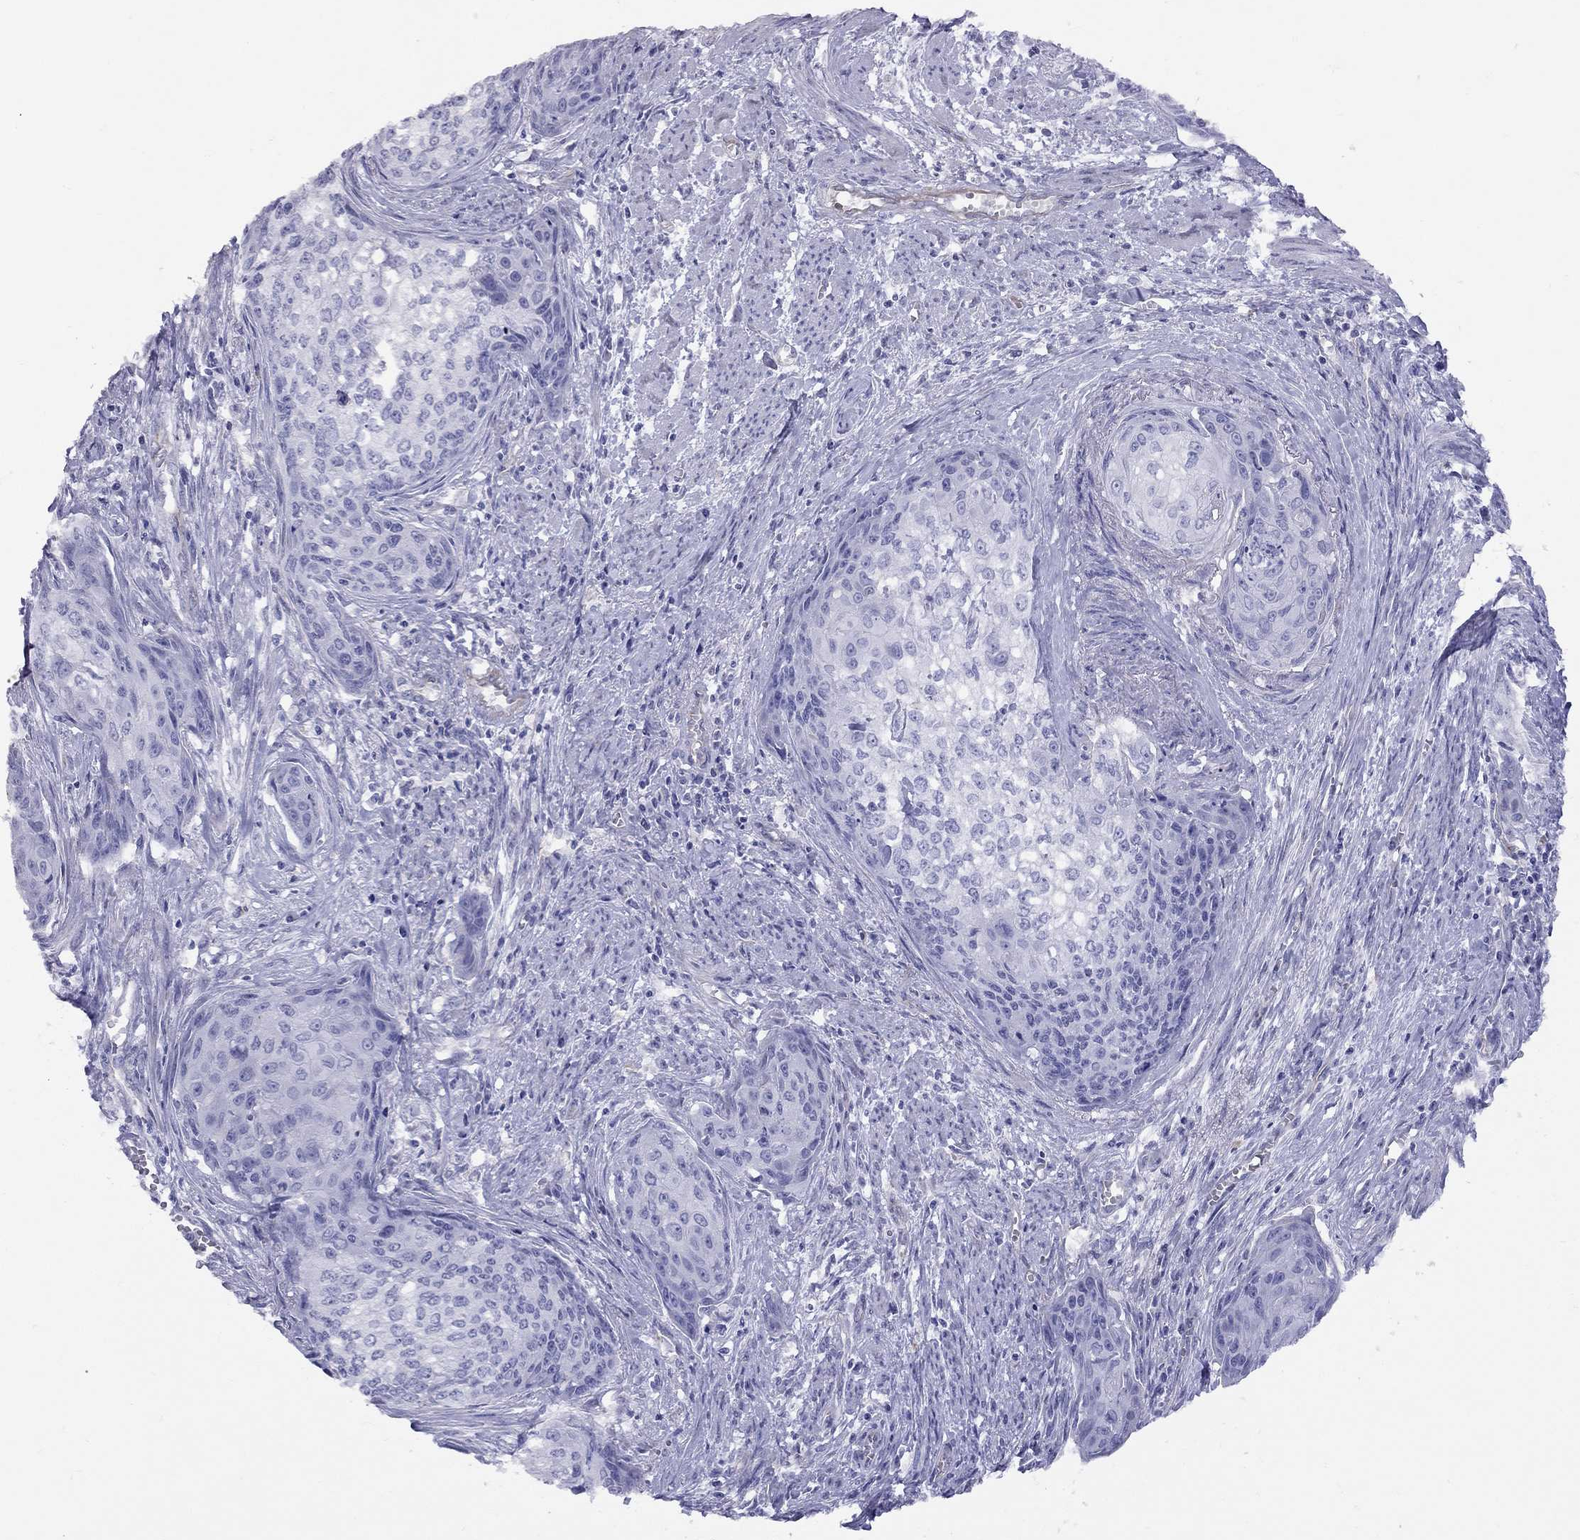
{"staining": {"intensity": "negative", "quantity": "none", "location": "none"}, "tissue": "cervical cancer", "cell_type": "Tumor cells", "image_type": "cancer", "snomed": [{"axis": "morphology", "description": "Squamous cell carcinoma, NOS"}, {"axis": "topography", "description": "Cervix"}], "caption": "Tumor cells show no significant protein staining in cervical squamous cell carcinoma.", "gene": "SPINT4", "patient": {"sex": "female", "age": 58}}